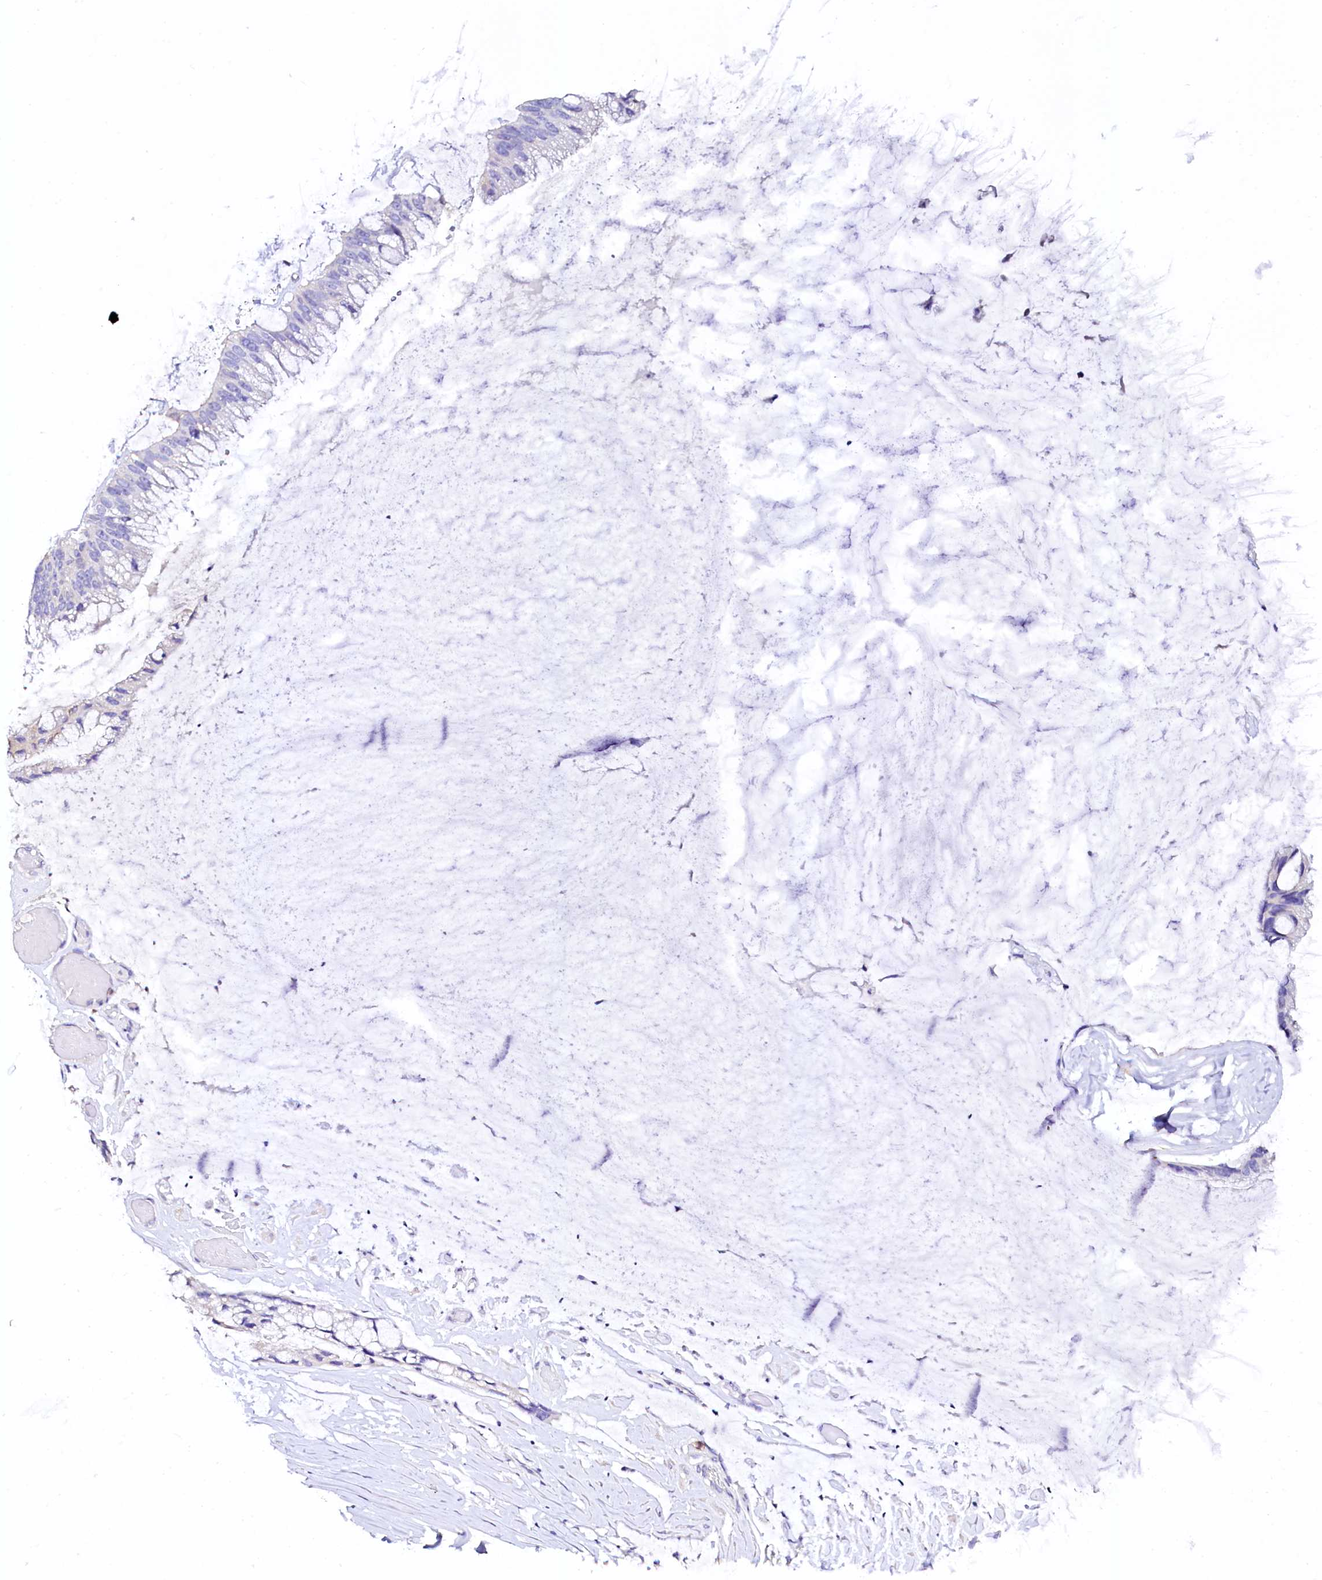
{"staining": {"intensity": "negative", "quantity": "none", "location": "none"}, "tissue": "ovarian cancer", "cell_type": "Tumor cells", "image_type": "cancer", "snomed": [{"axis": "morphology", "description": "Cystadenocarcinoma, mucinous, NOS"}, {"axis": "topography", "description": "Ovary"}], "caption": "Immunohistochemical staining of human ovarian cancer (mucinous cystadenocarcinoma) demonstrates no significant staining in tumor cells.", "gene": "NAA16", "patient": {"sex": "female", "age": 39}}